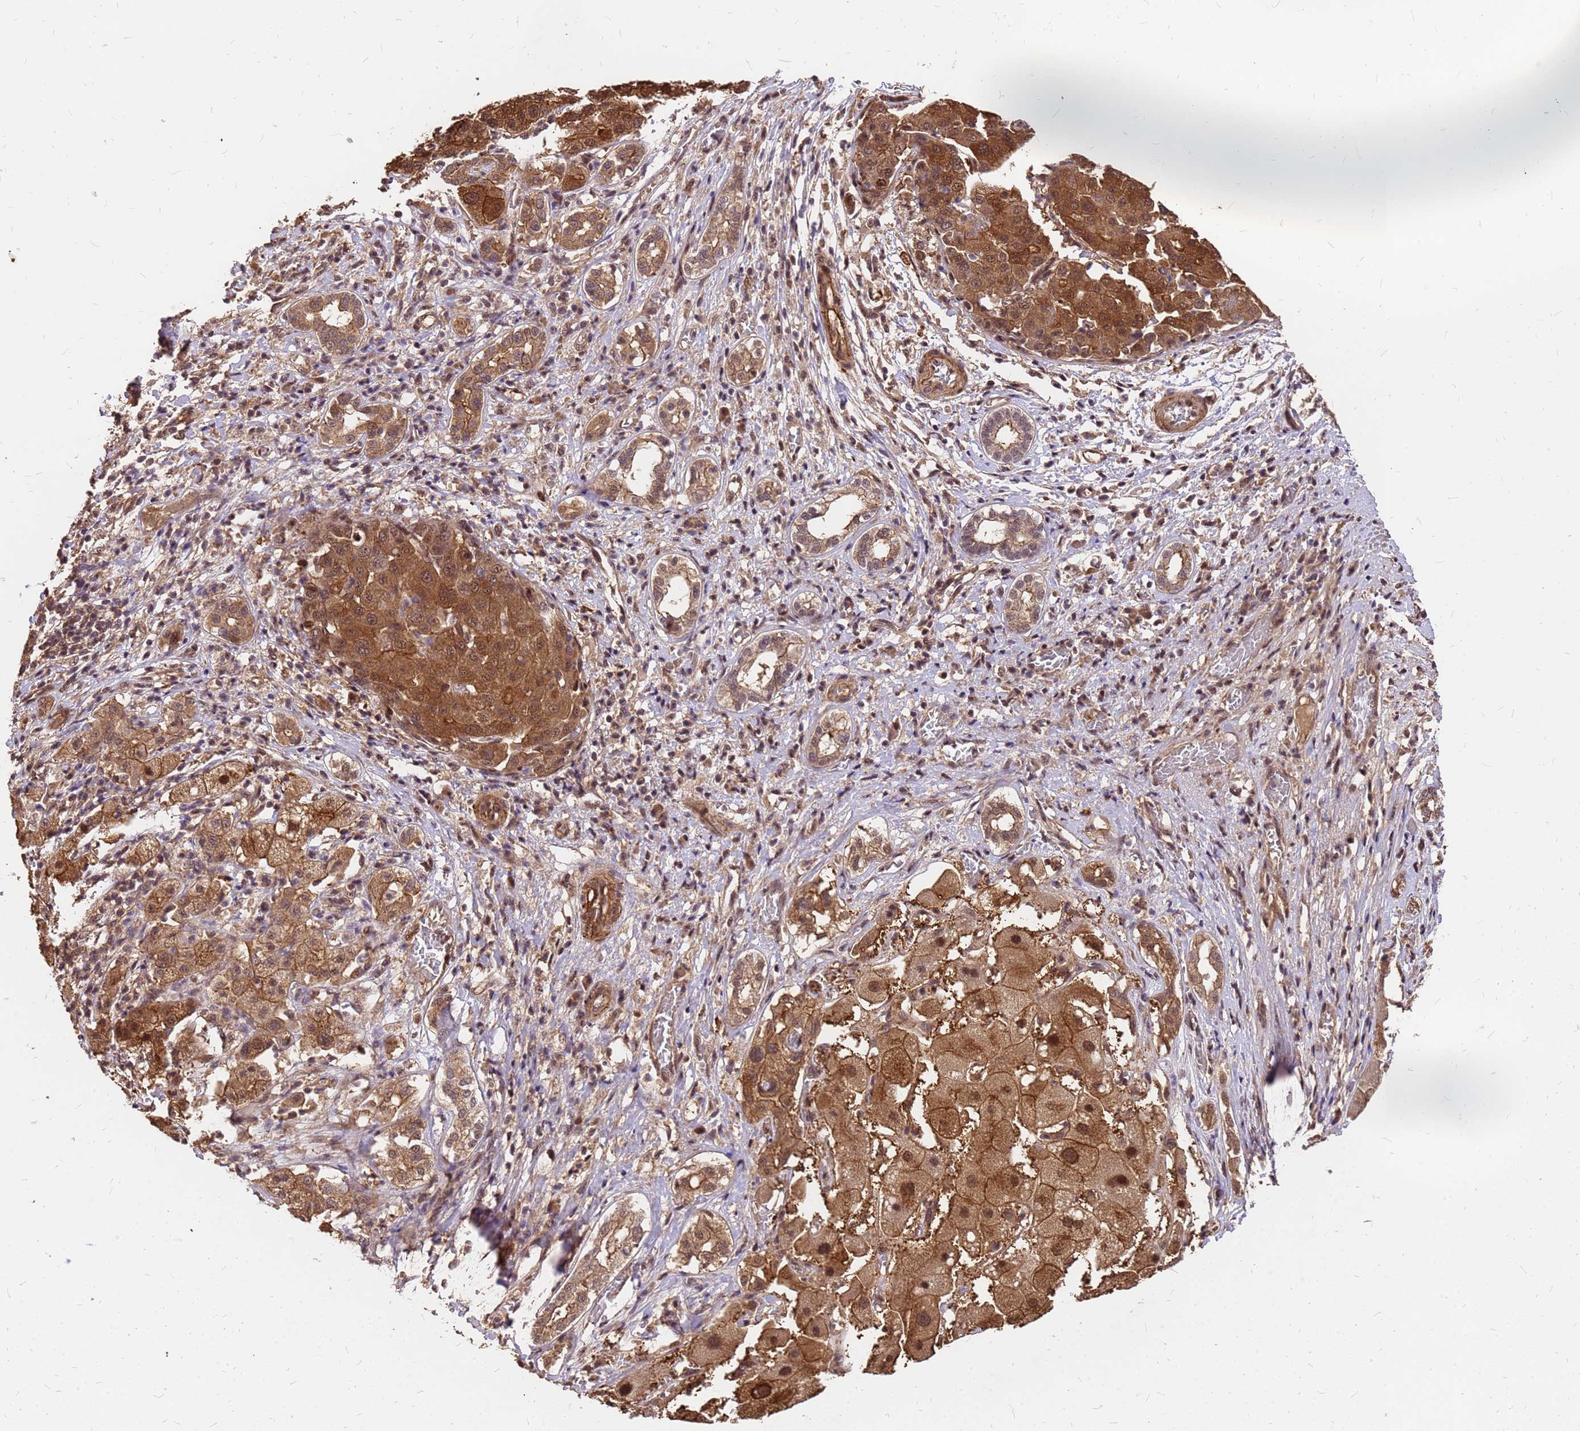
{"staining": {"intensity": "strong", "quantity": ">75%", "location": "cytoplasmic/membranous,nuclear"}, "tissue": "liver cancer", "cell_type": "Tumor cells", "image_type": "cancer", "snomed": [{"axis": "morphology", "description": "Carcinoma, Hepatocellular, NOS"}, {"axis": "topography", "description": "Liver"}], "caption": "Immunohistochemical staining of human hepatocellular carcinoma (liver) displays high levels of strong cytoplasmic/membranous and nuclear protein expression in about >75% of tumor cells.", "gene": "GPATCH8", "patient": {"sex": "male", "age": 65}}